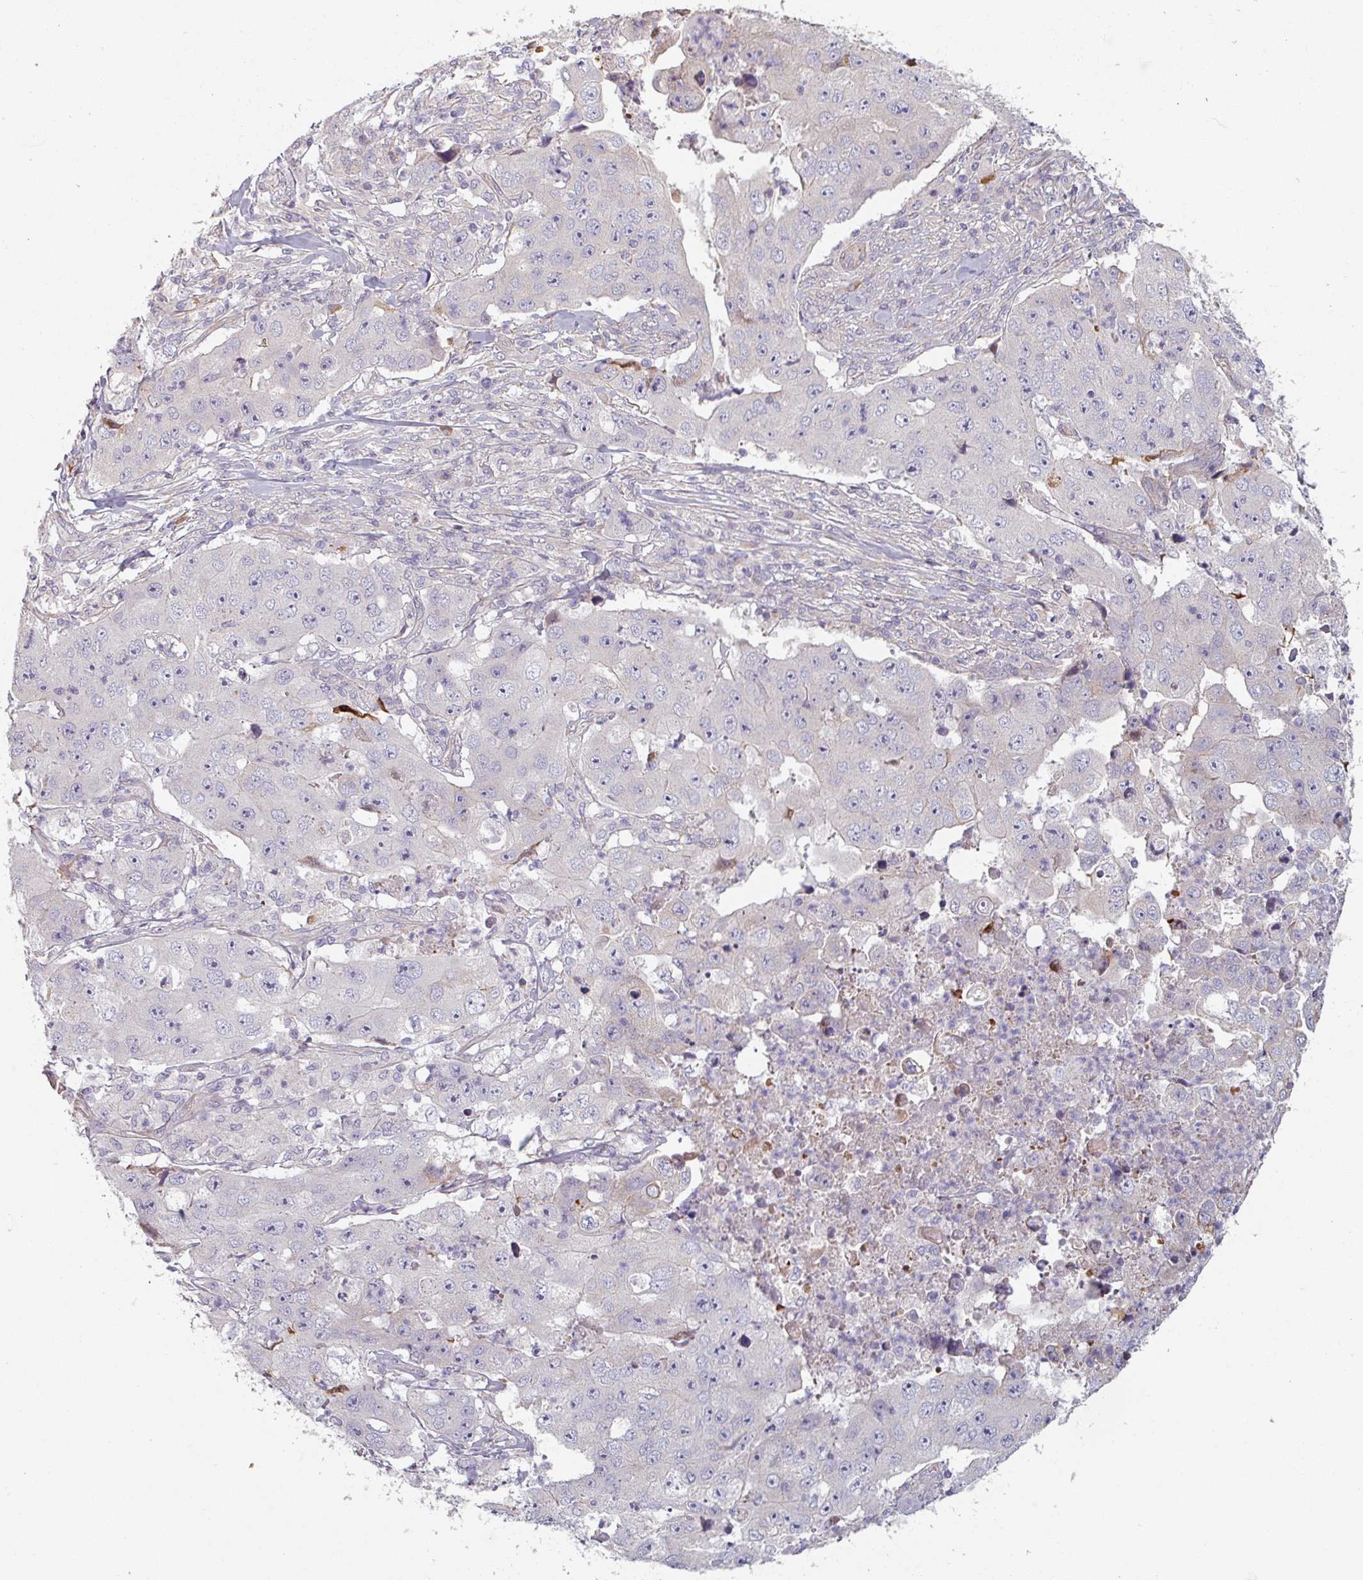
{"staining": {"intensity": "moderate", "quantity": "<25%", "location": "cytoplasmic/membranous"}, "tissue": "lung cancer", "cell_type": "Tumor cells", "image_type": "cancer", "snomed": [{"axis": "morphology", "description": "Squamous cell carcinoma, NOS"}, {"axis": "topography", "description": "Lung"}], "caption": "Human lung cancer stained for a protein (brown) reveals moderate cytoplasmic/membranous positive positivity in approximately <25% of tumor cells.", "gene": "C4BPB", "patient": {"sex": "male", "age": 64}}